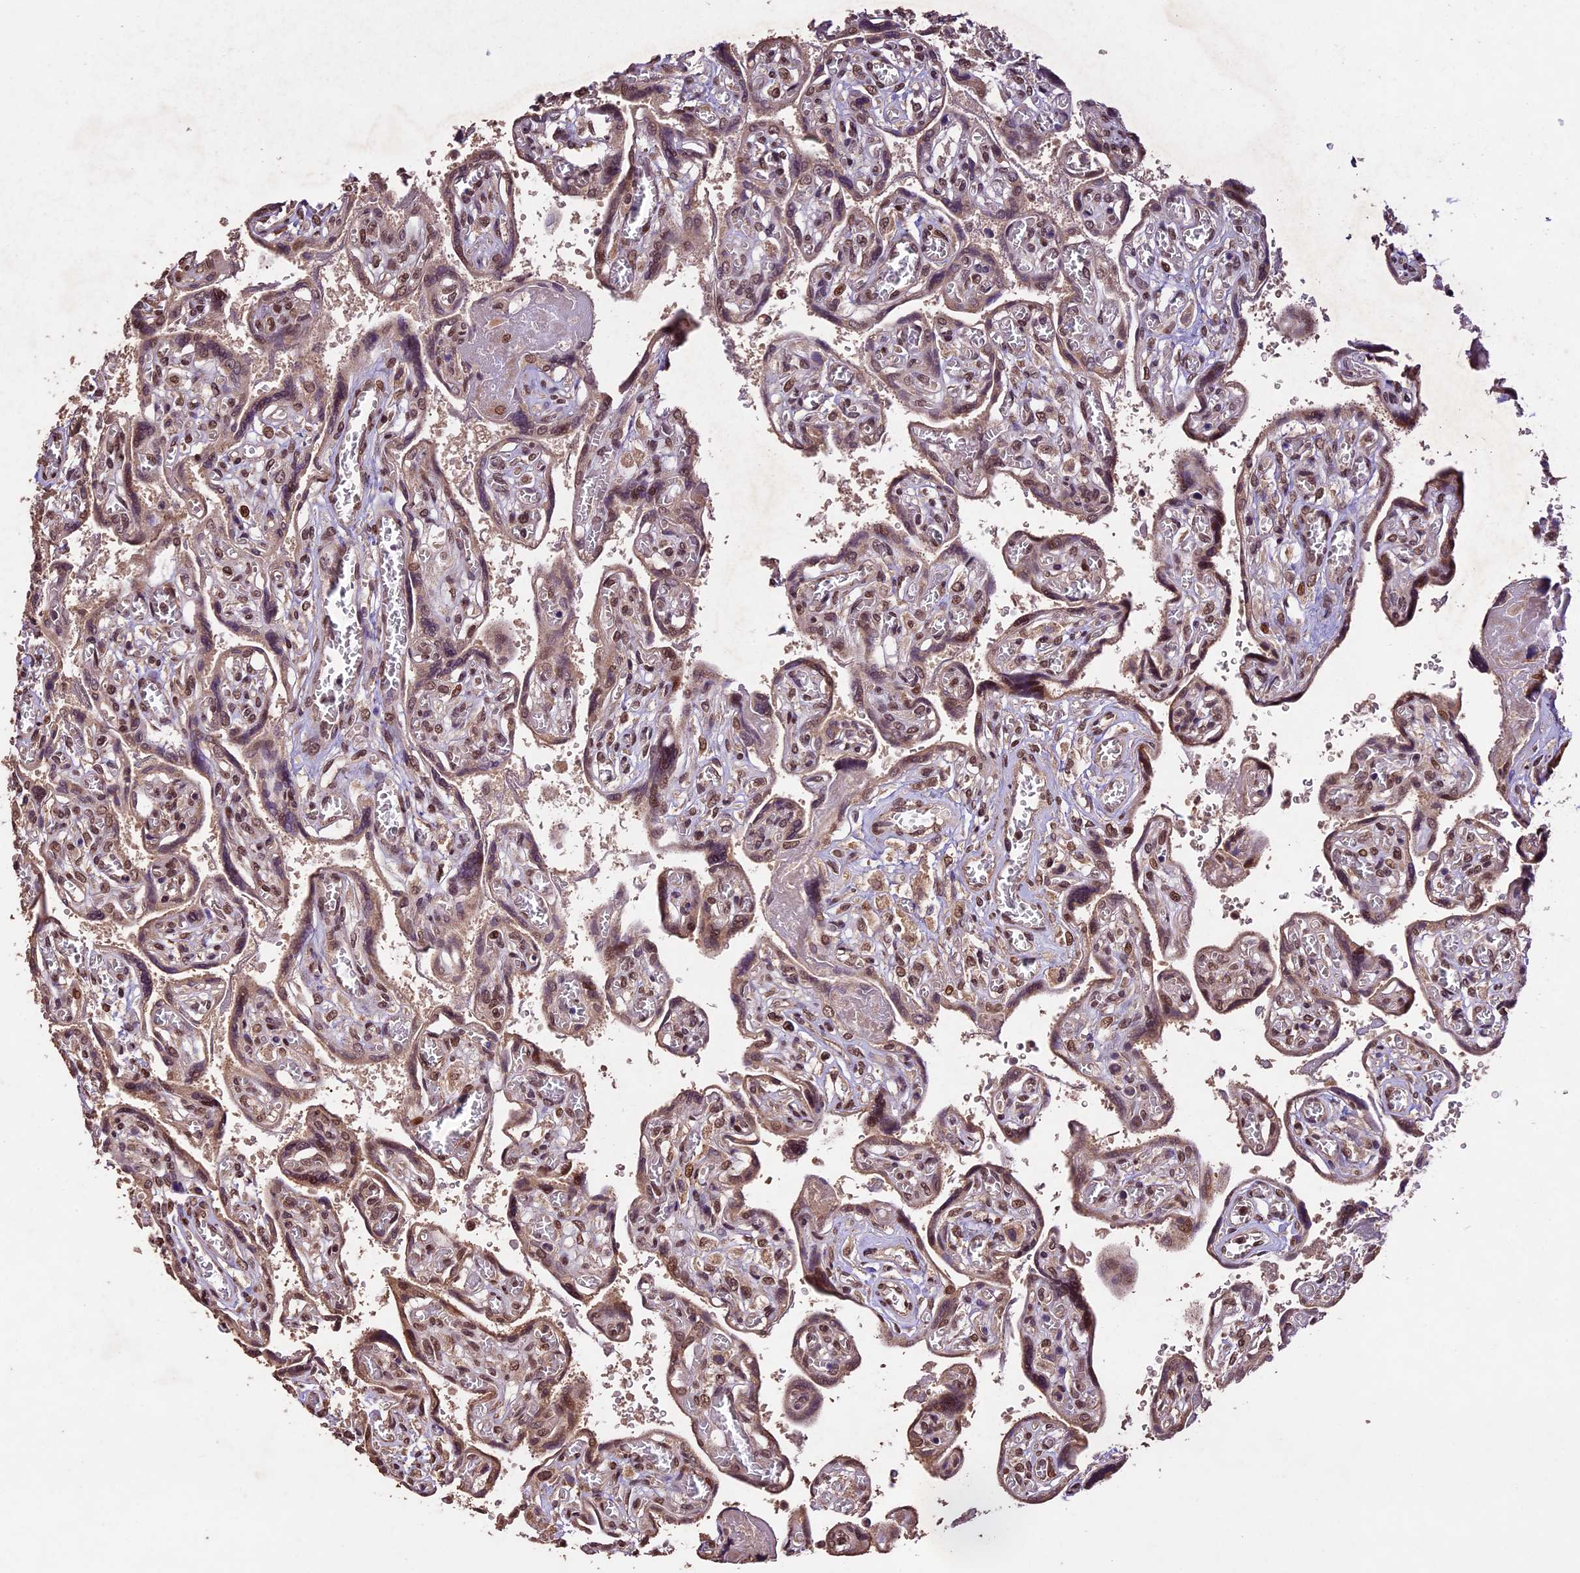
{"staining": {"intensity": "strong", "quantity": "25%-75%", "location": "cytoplasmic/membranous,nuclear"}, "tissue": "placenta", "cell_type": "Trophoblastic cells", "image_type": "normal", "snomed": [{"axis": "morphology", "description": "Normal tissue, NOS"}, {"axis": "topography", "description": "Placenta"}], "caption": "Immunohistochemistry (IHC) photomicrograph of unremarkable placenta stained for a protein (brown), which reveals high levels of strong cytoplasmic/membranous,nuclear expression in about 25%-75% of trophoblastic cells.", "gene": "CDKN2AIP", "patient": {"sex": "female", "age": 39}}